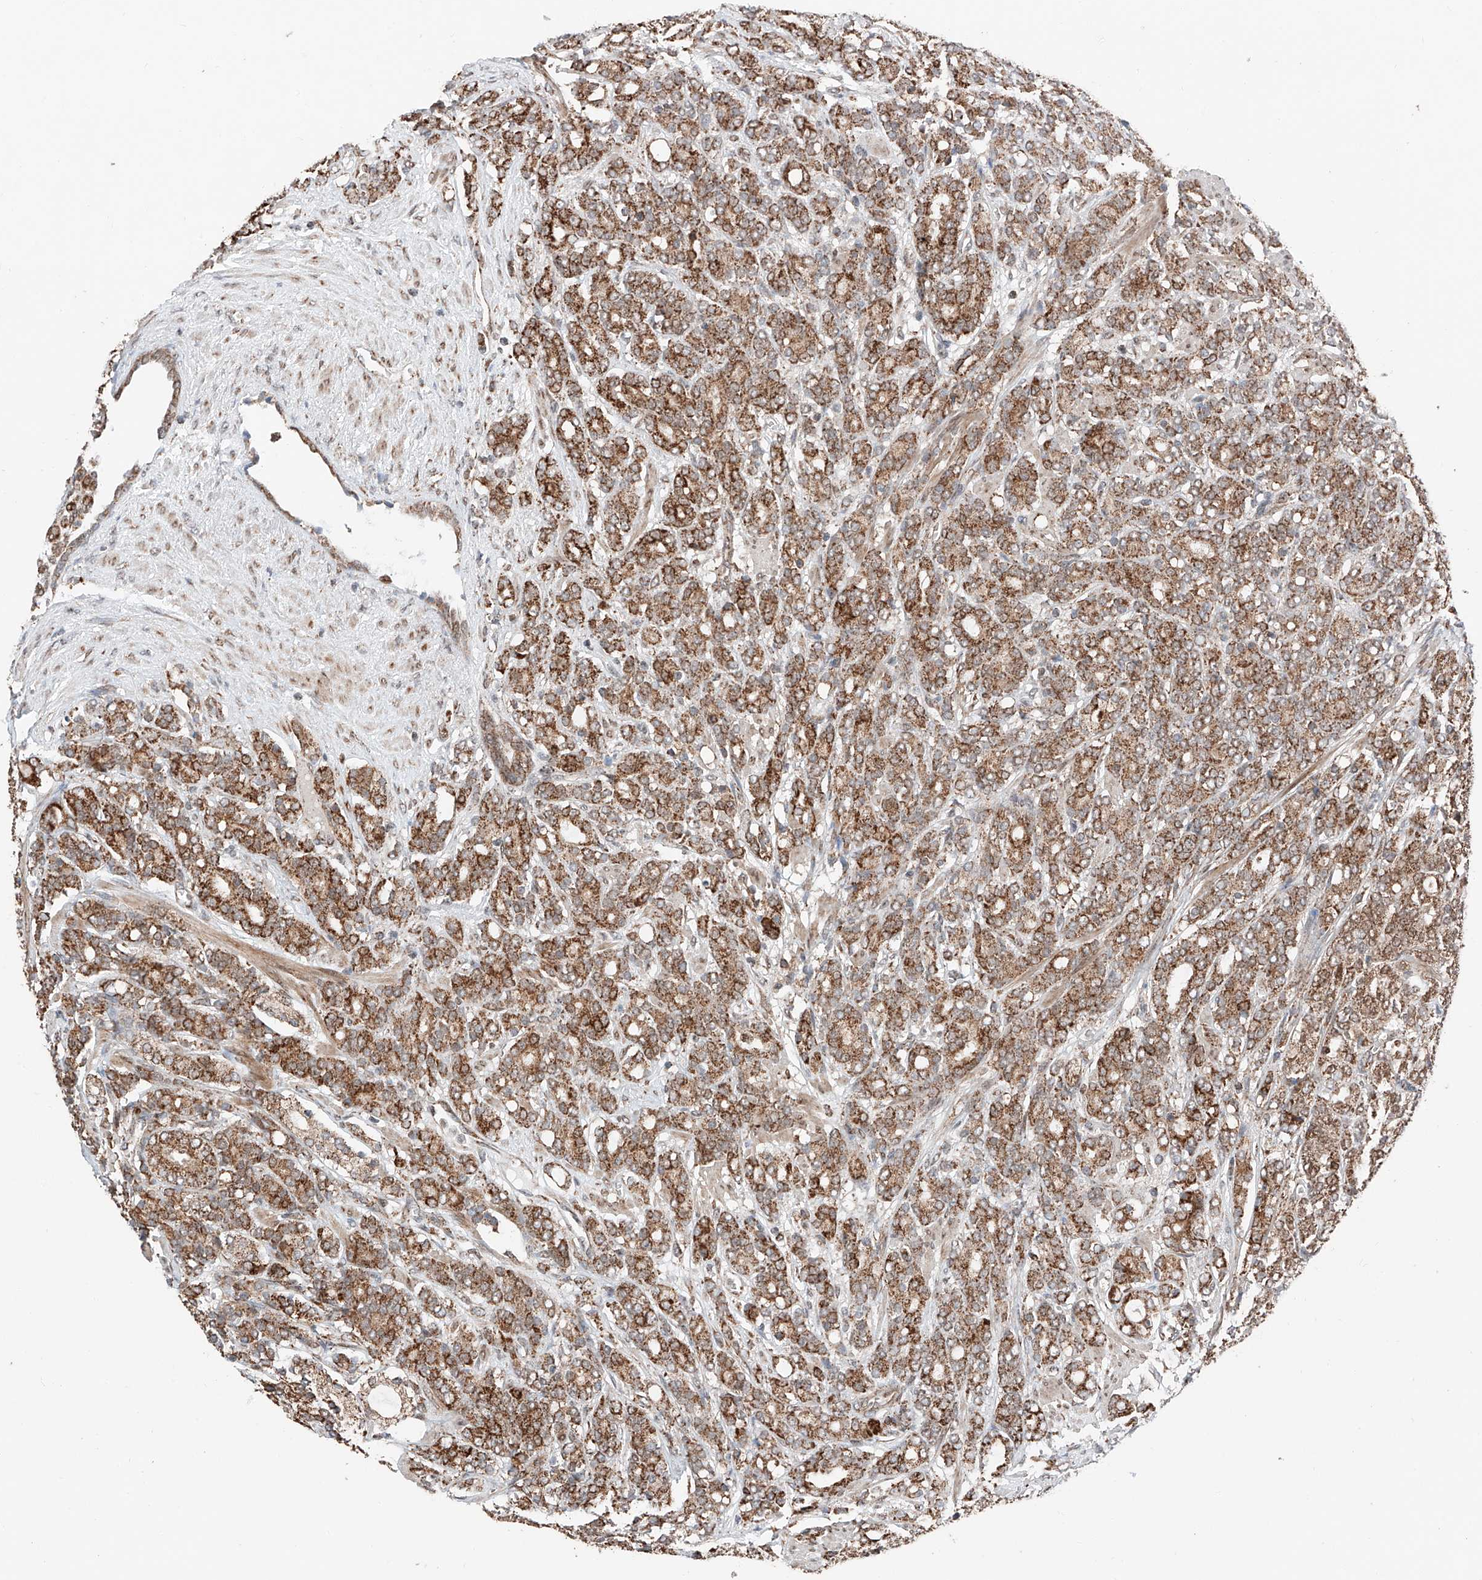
{"staining": {"intensity": "strong", "quantity": ">75%", "location": "cytoplasmic/membranous"}, "tissue": "prostate cancer", "cell_type": "Tumor cells", "image_type": "cancer", "snomed": [{"axis": "morphology", "description": "Adenocarcinoma, High grade"}, {"axis": "topography", "description": "Prostate"}], "caption": "Immunohistochemistry (IHC) photomicrograph of adenocarcinoma (high-grade) (prostate) stained for a protein (brown), which demonstrates high levels of strong cytoplasmic/membranous positivity in approximately >75% of tumor cells.", "gene": "ZSCAN29", "patient": {"sex": "male", "age": 62}}